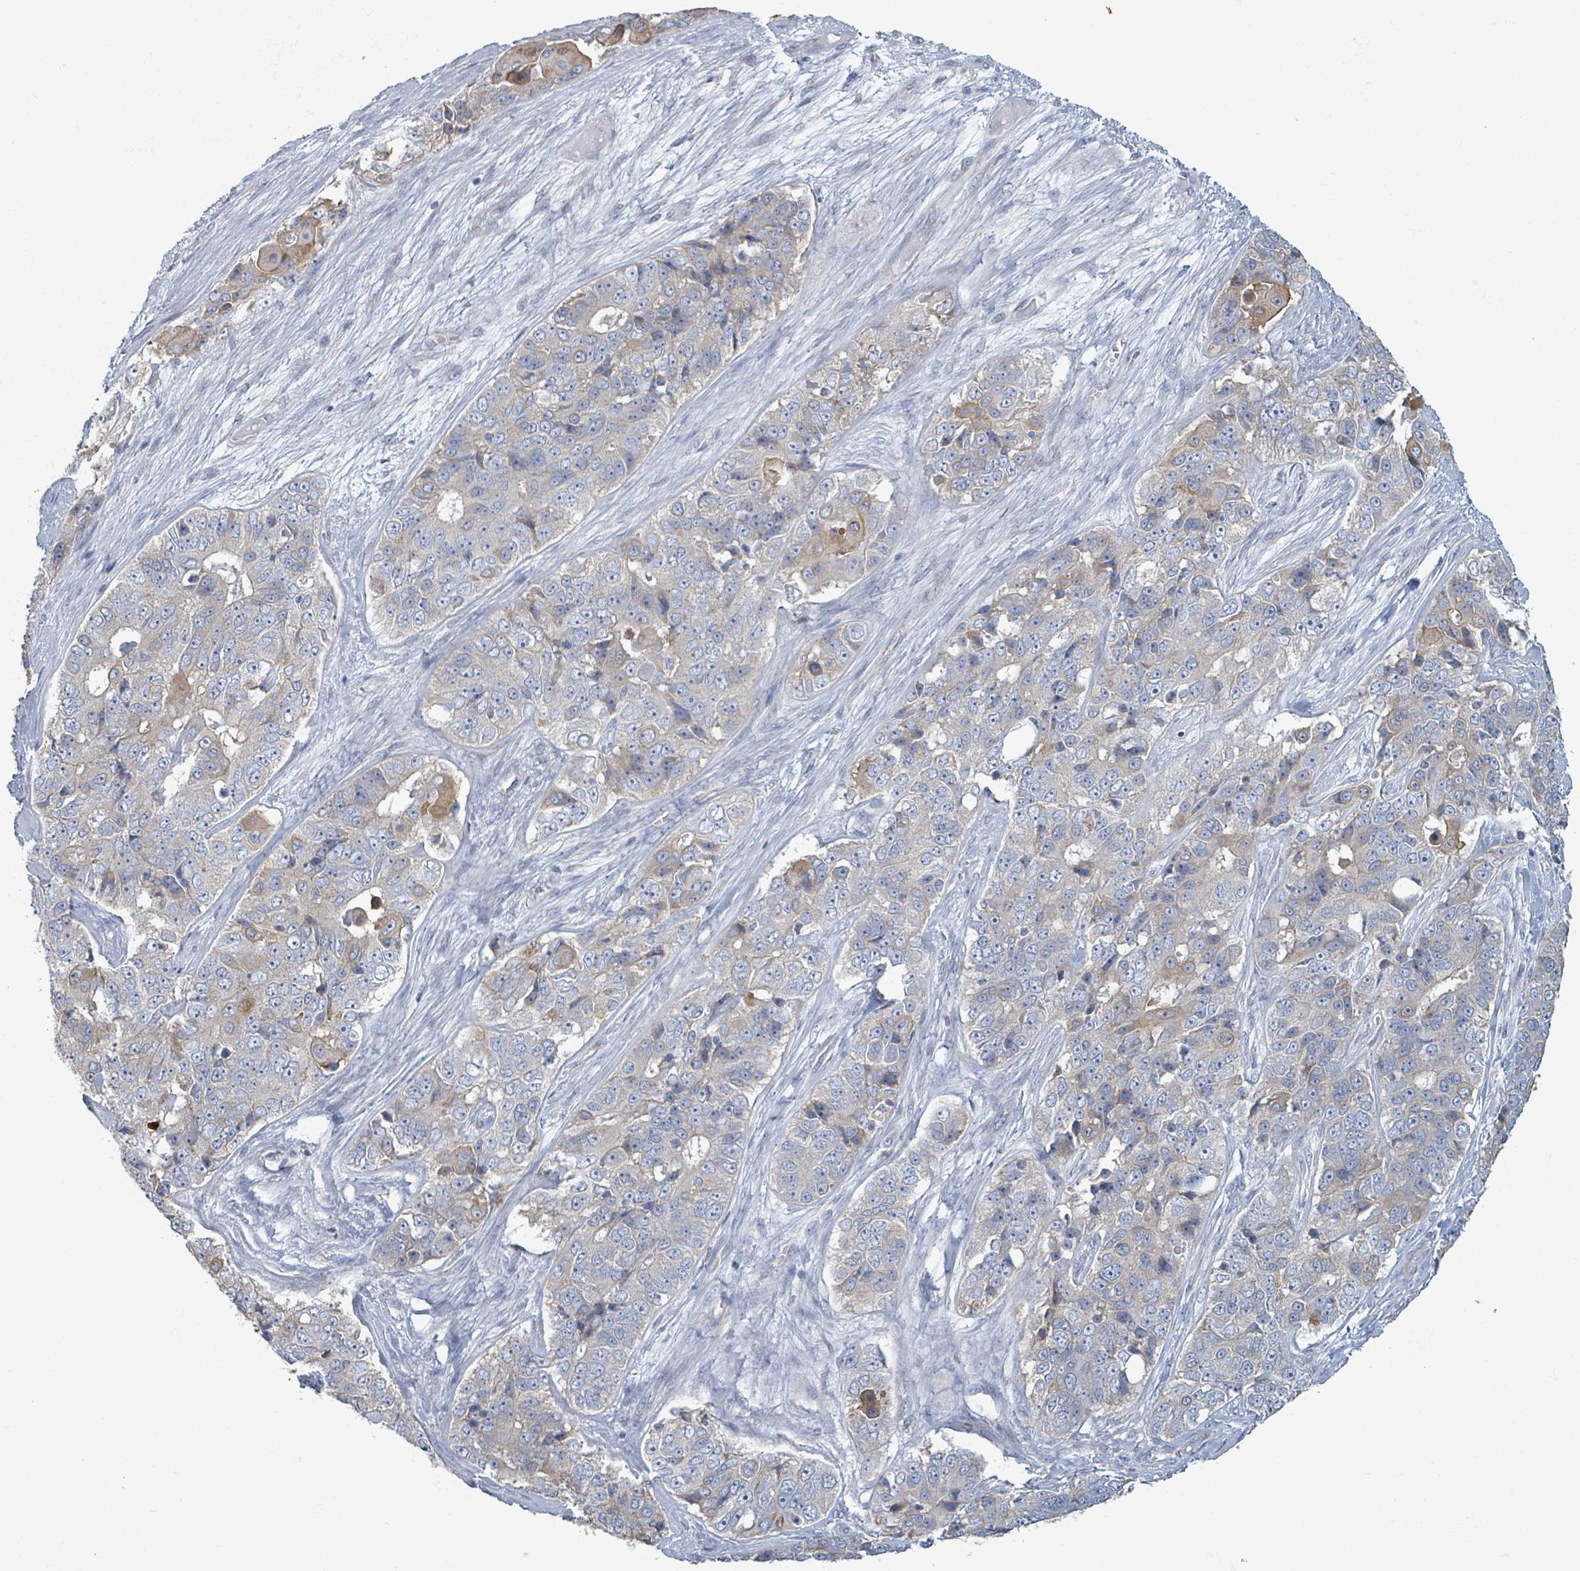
{"staining": {"intensity": "weak", "quantity": "<25%", "location": "cytoplasmic/membranous"}, "tissue": "ovarian cancer", "cell_type": "Tumor cells", "image_type": "cancer", "snomed": [{"axis": "morphology", "description": "Carcinoma, endometroid"}, {"axis": "topography", "description": "Ovary"}], "caption": "Ovarian cancer was stained to show a protein in brown. There is no significant positivity in tumor cells.", "gene": "COL13A1", "patient": {"sex": "female", "age": 51}}